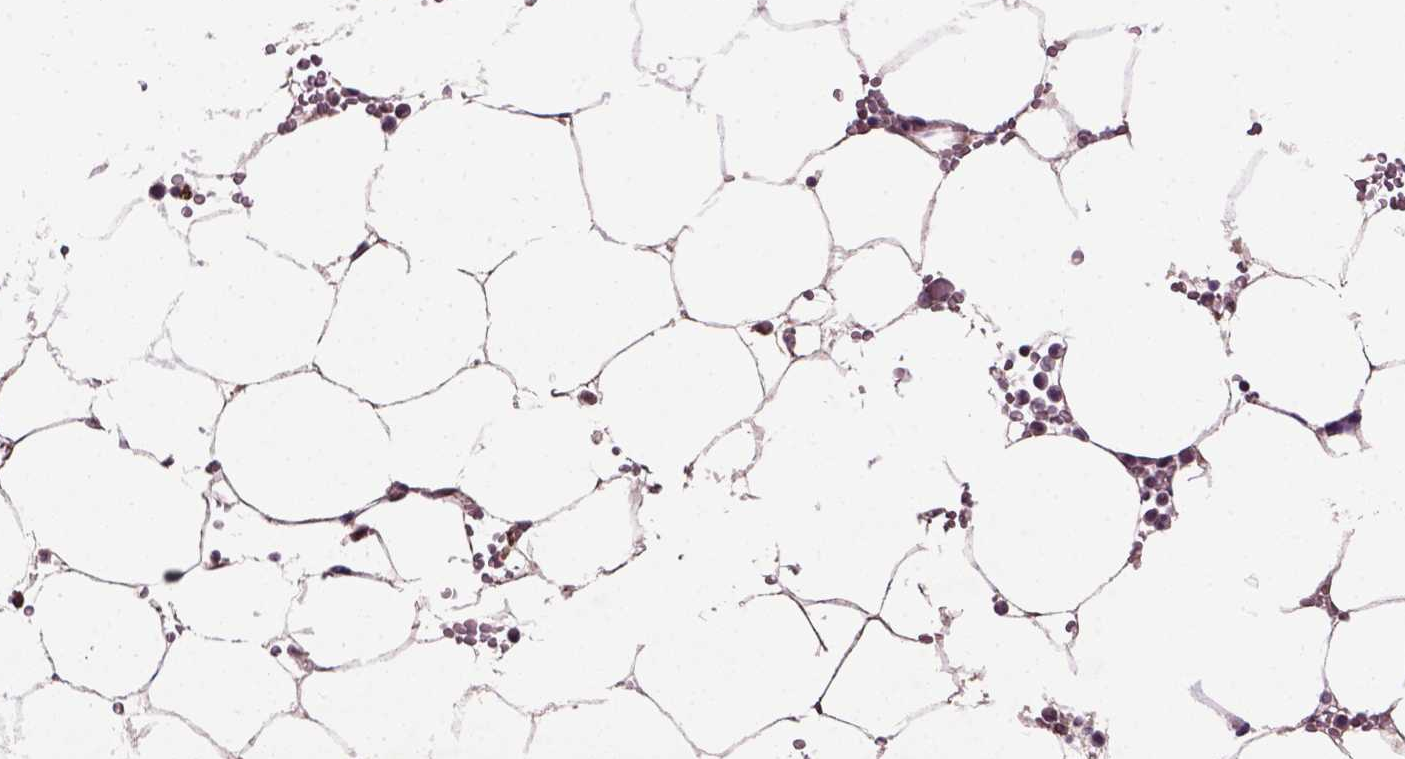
{"staining": {"intensity": "strong", "quantity": "<25%", "location": "cytoplasmic/membranous"}, "tissue": "bone marrow", "cell_type": "Hematopoietic cells", "image_type": "normal", "snomed": [{"axis": "morphology", "description": "Normal tissue, NOS"}, {"axis": "topography", "description": "Bone marrow"}], "caption": "High-power microscopy captured an immunohistochemistry (IHC) image of unremarkable bone marrow, revealing strong cytoplasmic/membranous staining in approximately <25% of hematopoietic cells. (IHC, brightfield microscopy, high magnification).", "gene": "UBA3", "patient": {"sex": "female", "age": 52}}